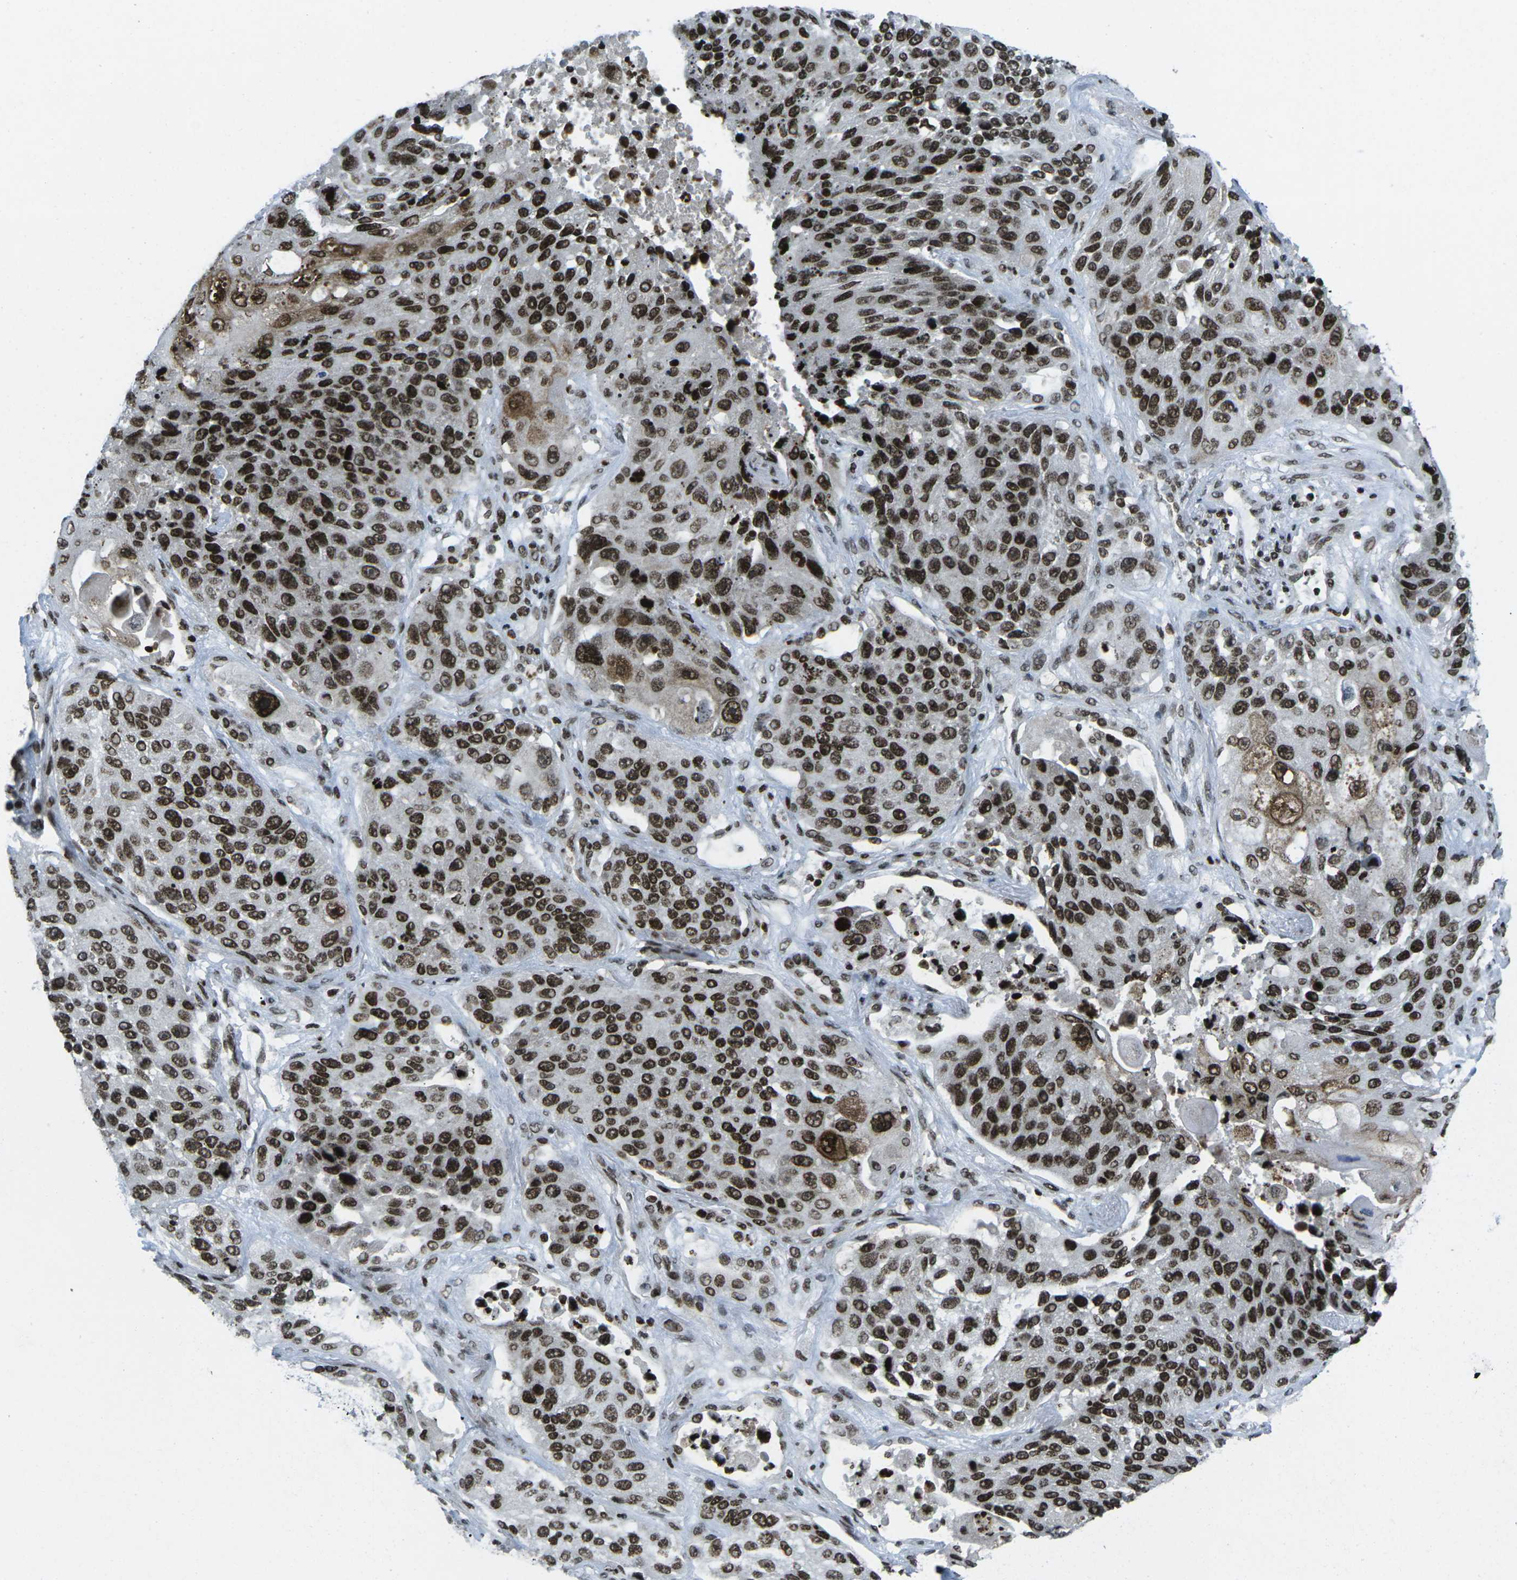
{"staining": {"intensity": "strong", "quantity": ">75%", "location": "nuclear"}, "tissue": "lung cancer", "cell_type": "Tumor cells", "image_type": "cancer", "snomed": [{"axis": "morphology", "description": "Squamous cell carcinoma, NOS"}, {"axis": "topography", "description": "Lung"}], "caption": "Lung cancer (squamous cell carcinoma) stained with DAB (3,3'-diaminobenzidine) IHC displays high levels of strong nuclear staining in about >75% of tumor cells.", "gene": "EME1", "patient": {"sex": "male", "age": 61}}